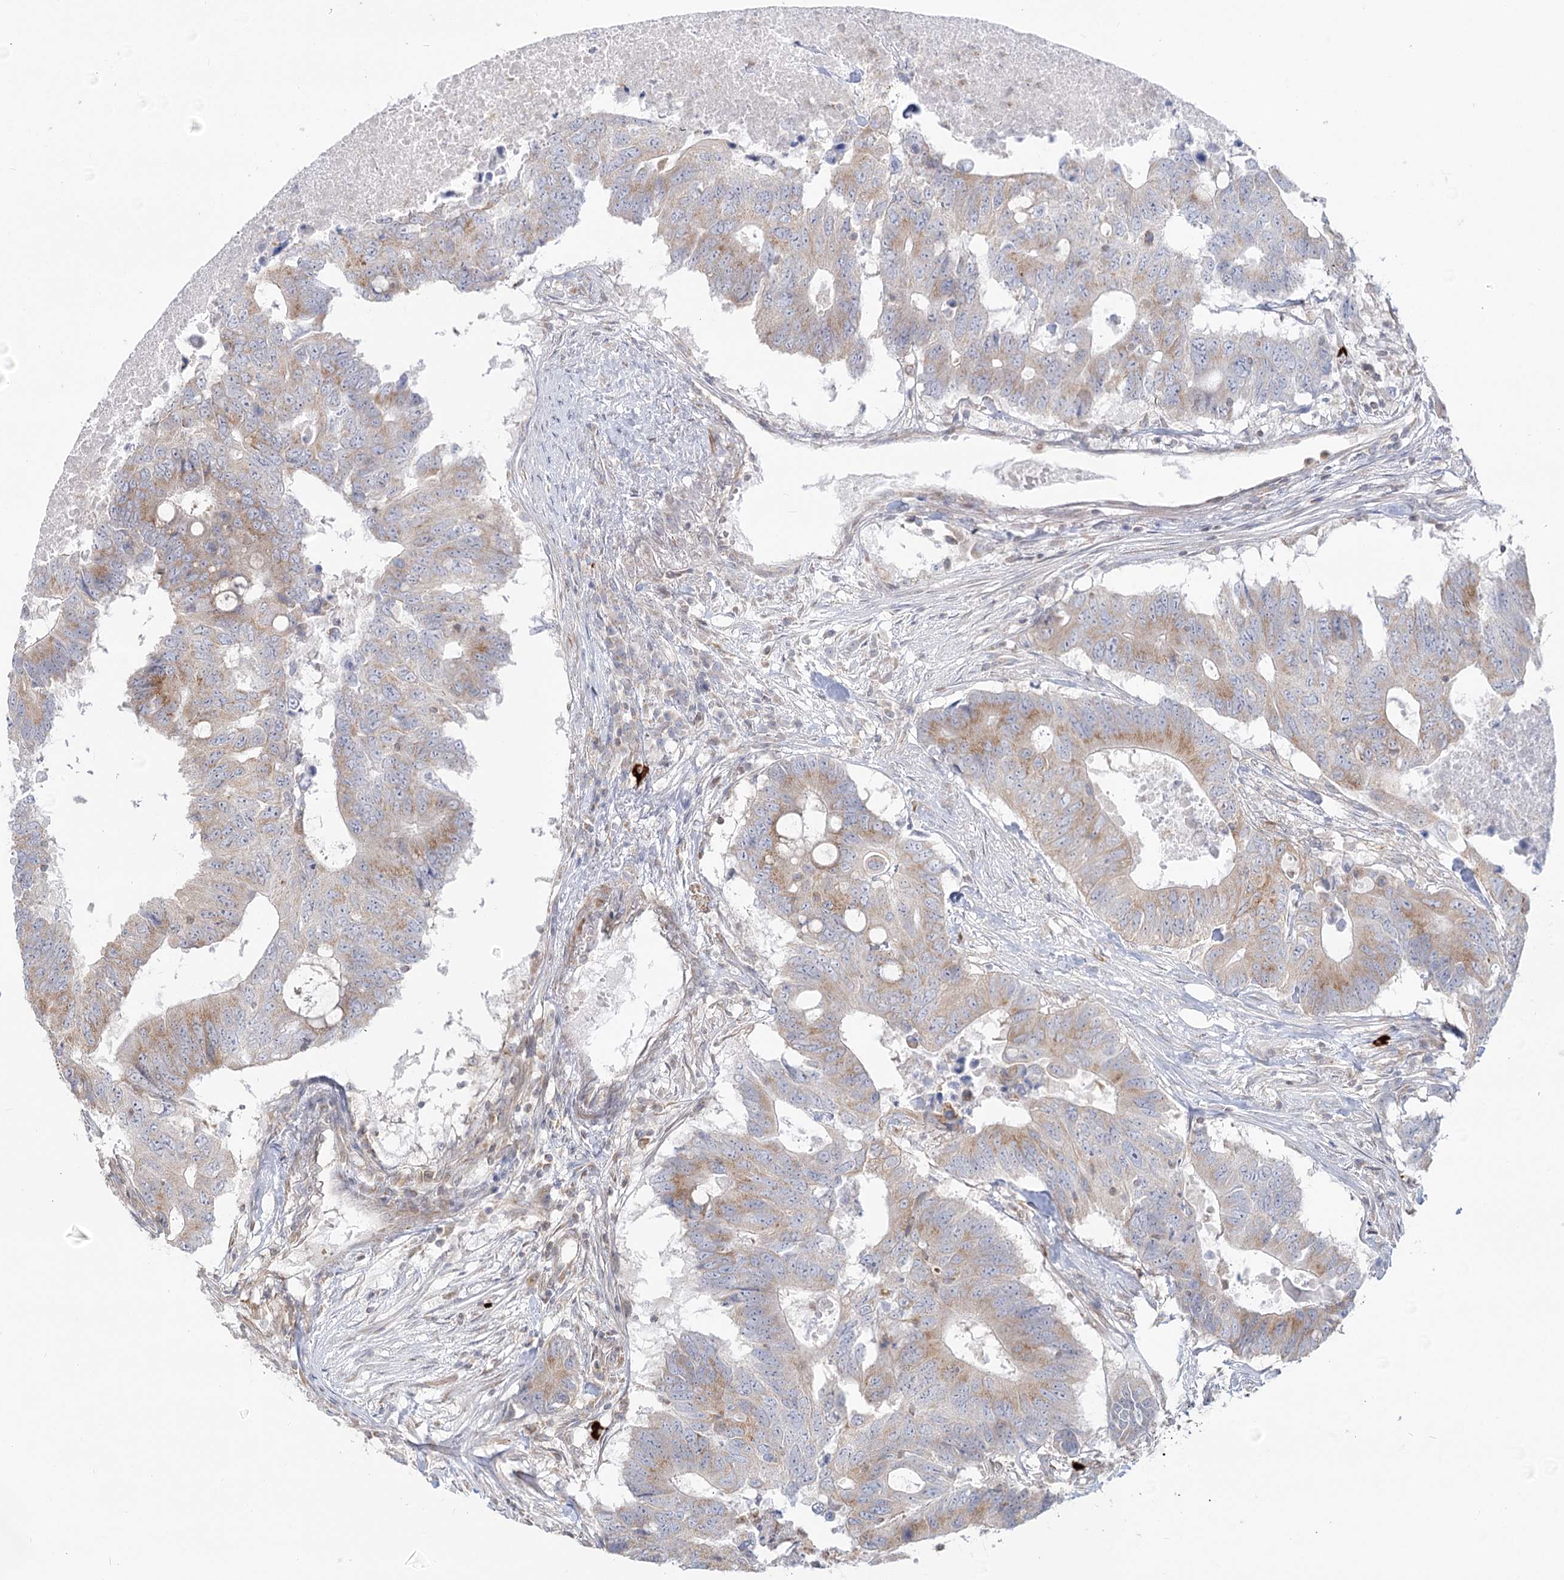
{"staining": {"intensity": "moderate", "quantity": "25%-75%", "location": "cytoplasmic/membranous"}, "tissue": "colorectal cancer", "cell_type": "Tumor cells", "image_type": "cancer", "snomed": [{"axis": "morphology", "description": "Adenocarcinoma, NOS"}, {"axis": "topography", "description": "Colon"}], "caption": "Tumor cells display medium levels of moderate cytoplasmic/membranous expression in about 25%-75% of cells in adenocarcinoma (colorectal). (Stains: DAB (3,3'-diaminobenzidine) in brown, nuclei in blue, Microscopy: brightfield microscopy at high magnification).", "gene": "MTMR3", "patient": {"sex": "male", "age": 71}}